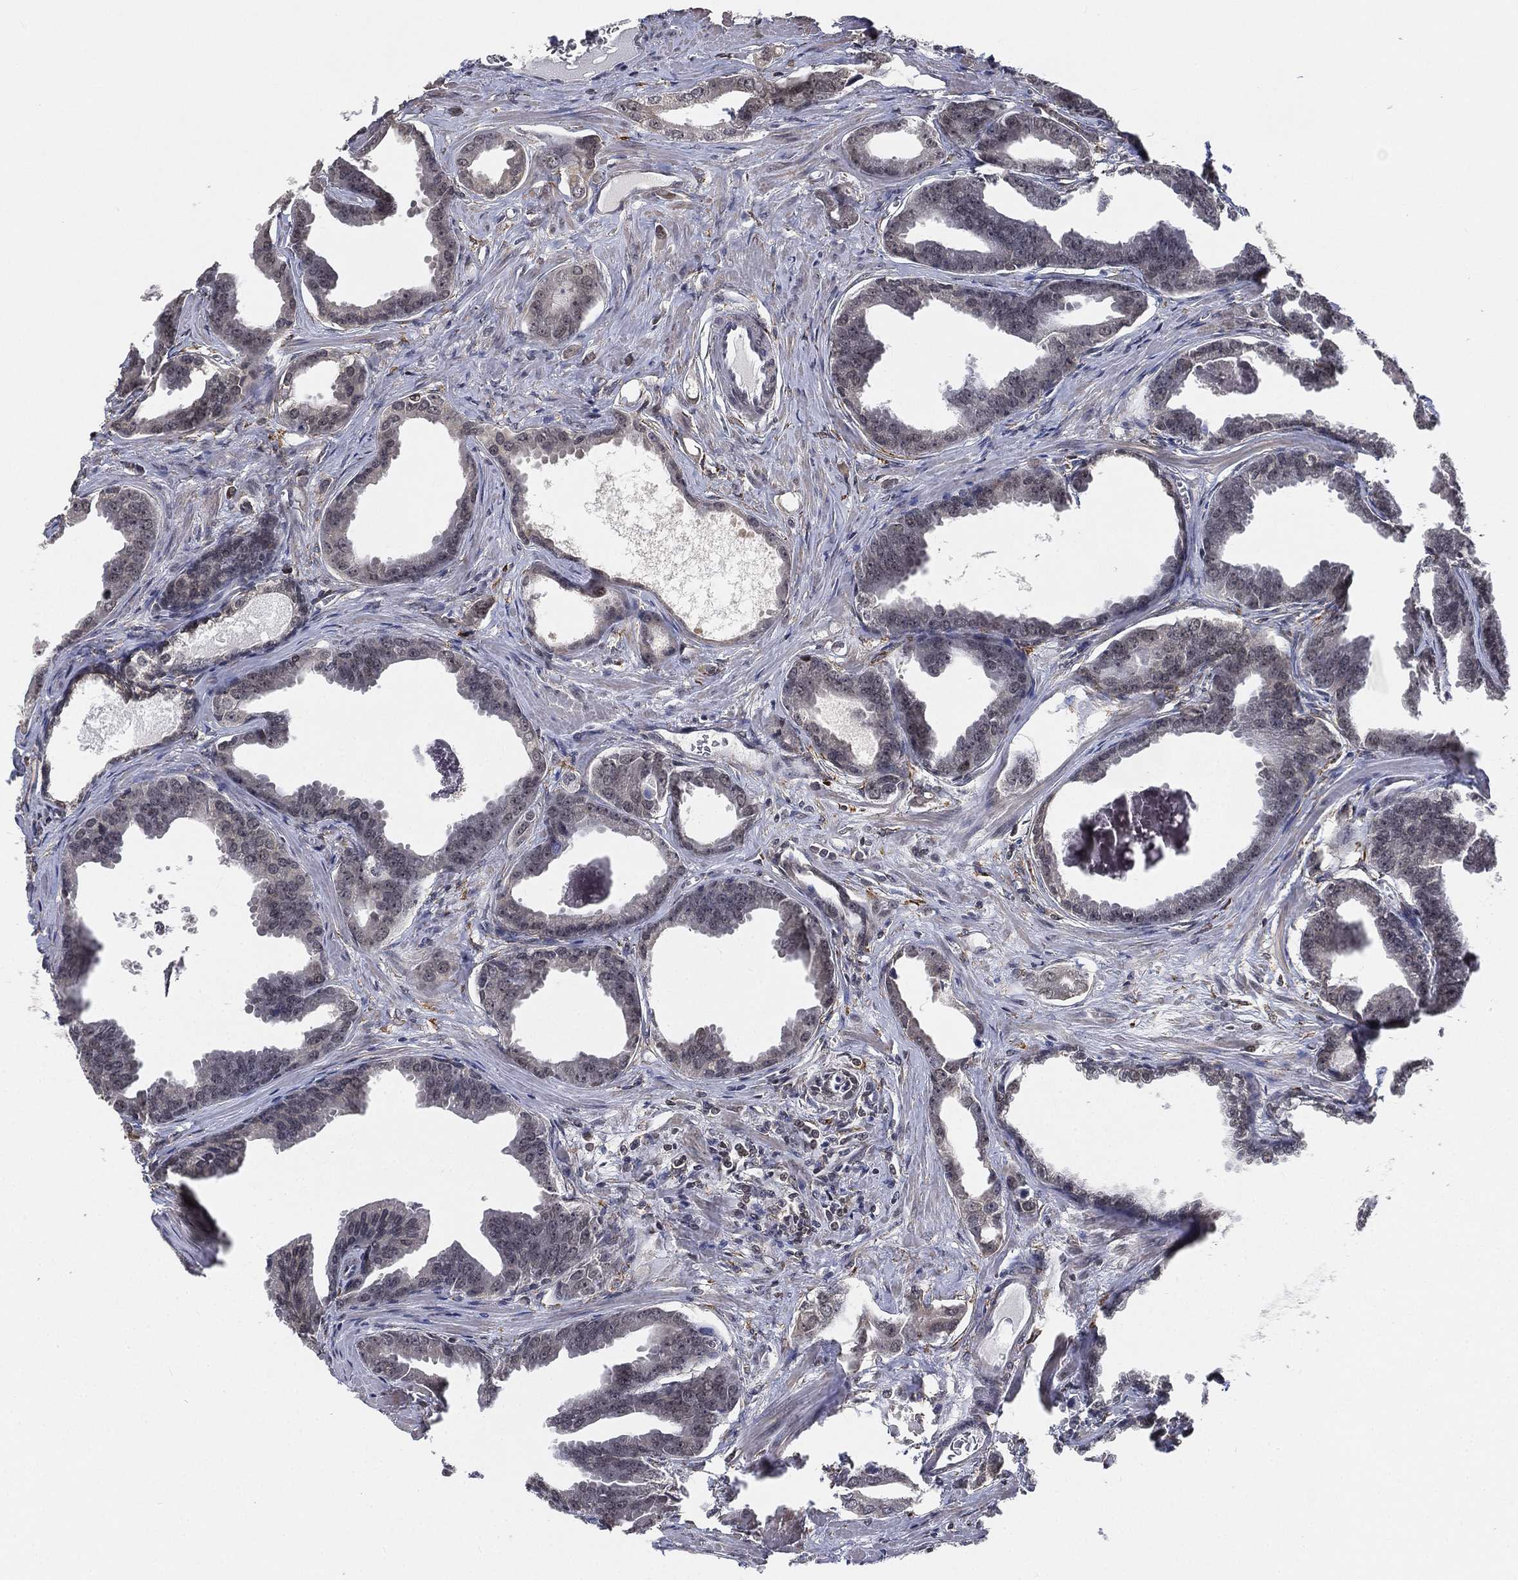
{"staining": {"intensity": "negative", "quantity": "none", "location": "none"}, "tissue": "prostate cancer", "cell_type": "Tumor cells", "image_type": "cancer", "snomed": [{"axis": "morphology", "description": "Adenocarcinoma, NOS"}, {"axis": "topography", "description": "Prostate"}], "caption": "An image of prostate cancer stained for a protein shows no brown staining in tumor cells. (DAB (3,3'-diaminobenzidine) immunohistochemistry (IHC) with hematoxylin counter stain).", "gene": "RSRC2", "patient": {"sex": "male", "age": 66}}